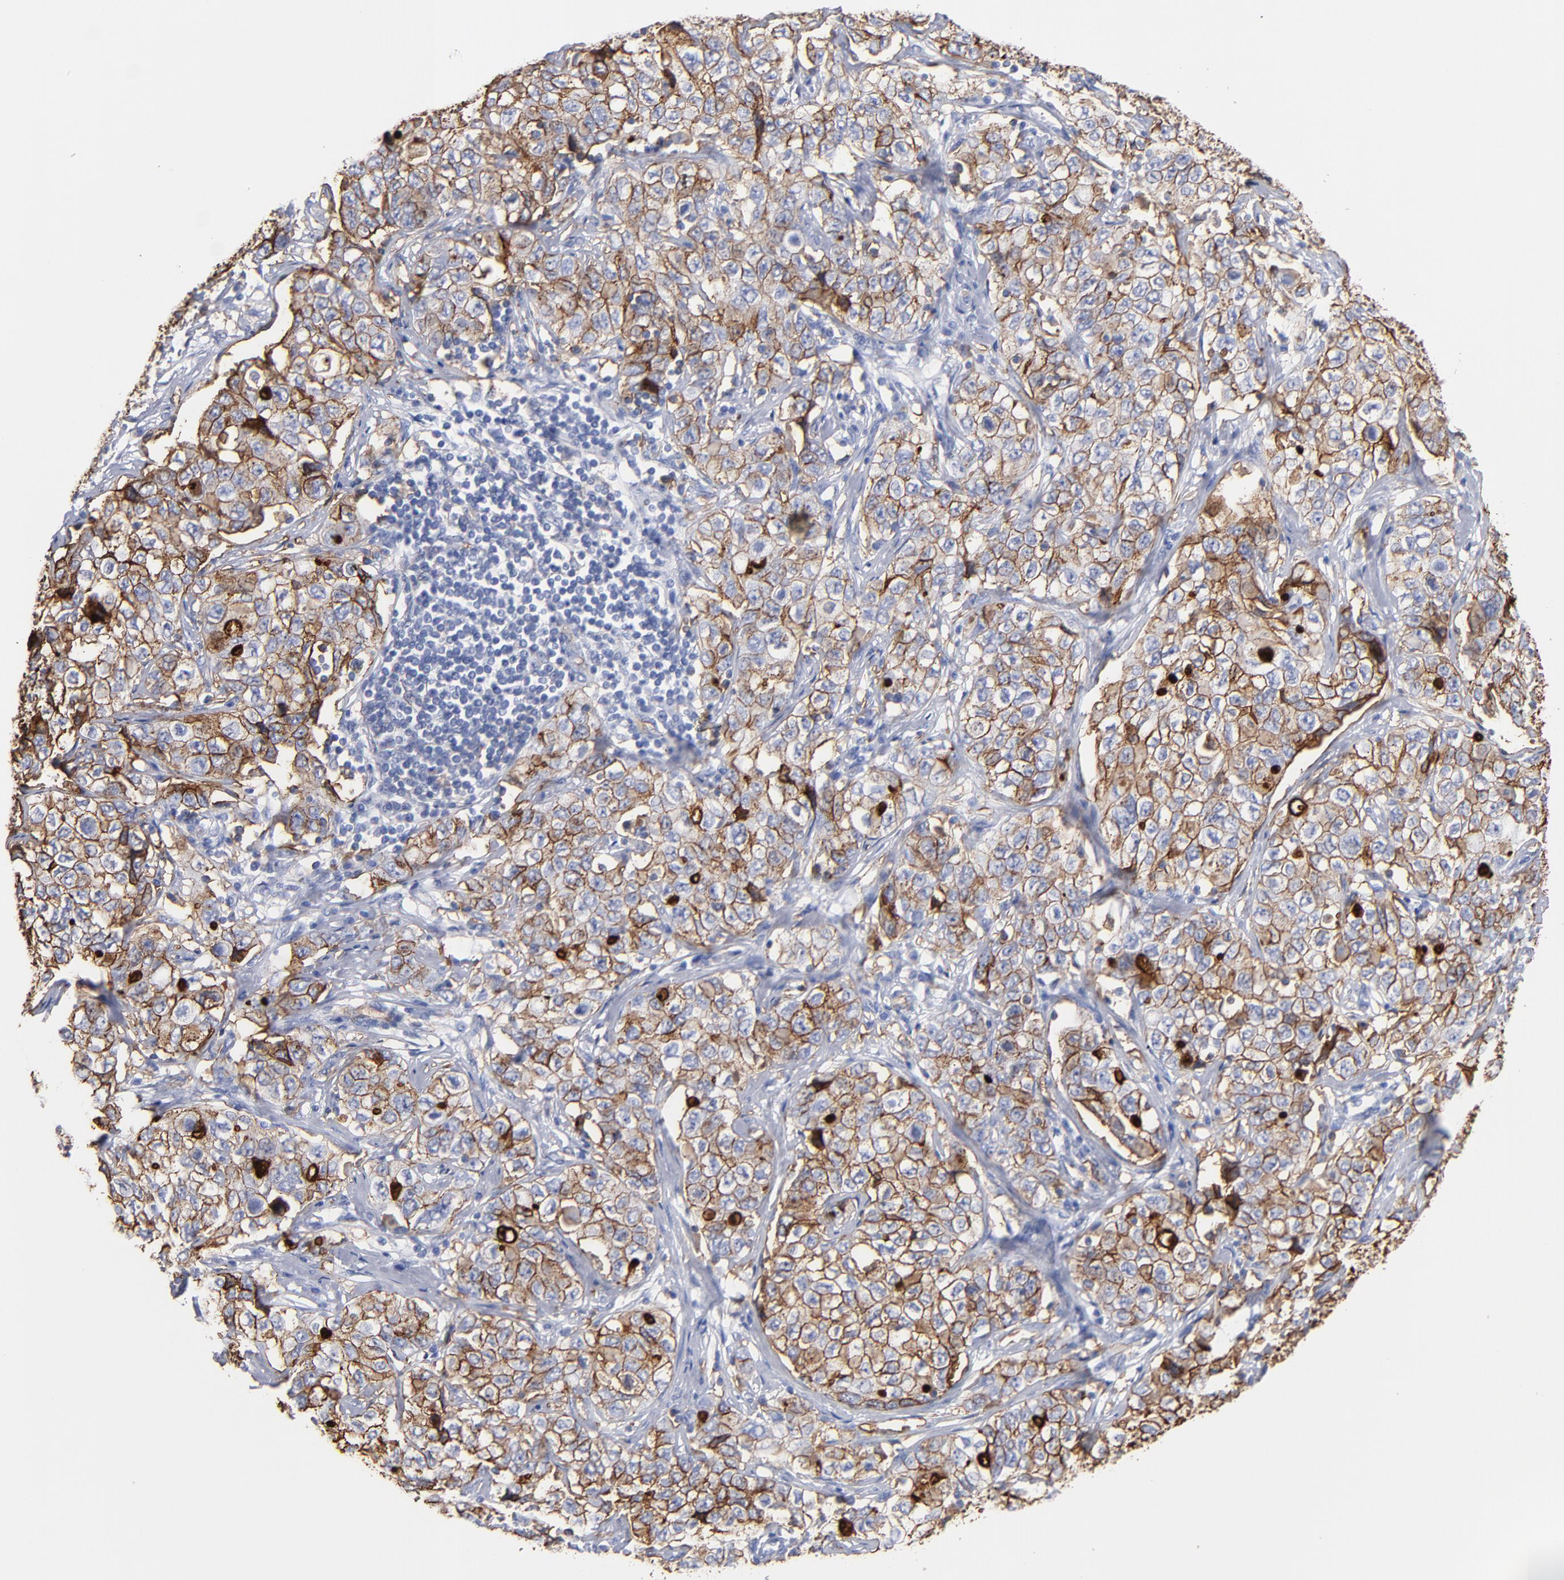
{"staining": {"intensity": "moderate", "quantity": ">75%", "location": "cytoplasmic/membranous"}, "tissue": "stomach cancer", "cell_type": "Tumor cells", "image_type": "cancer", "snomed": [{"axis": "morphology", "description": "Adenocarcinoma, NOS"}, {"axis": "topography", "description": "Stomach"}], "caption": "Immunohistochemical staining of adenocarcinoma (stomach) displays medium levels of moderate cytoplasmic/membranous protein expression in about >75% of tumor cells.", "gene": "TM4SF1", "patient": {"sex": "male", "age": 48}}